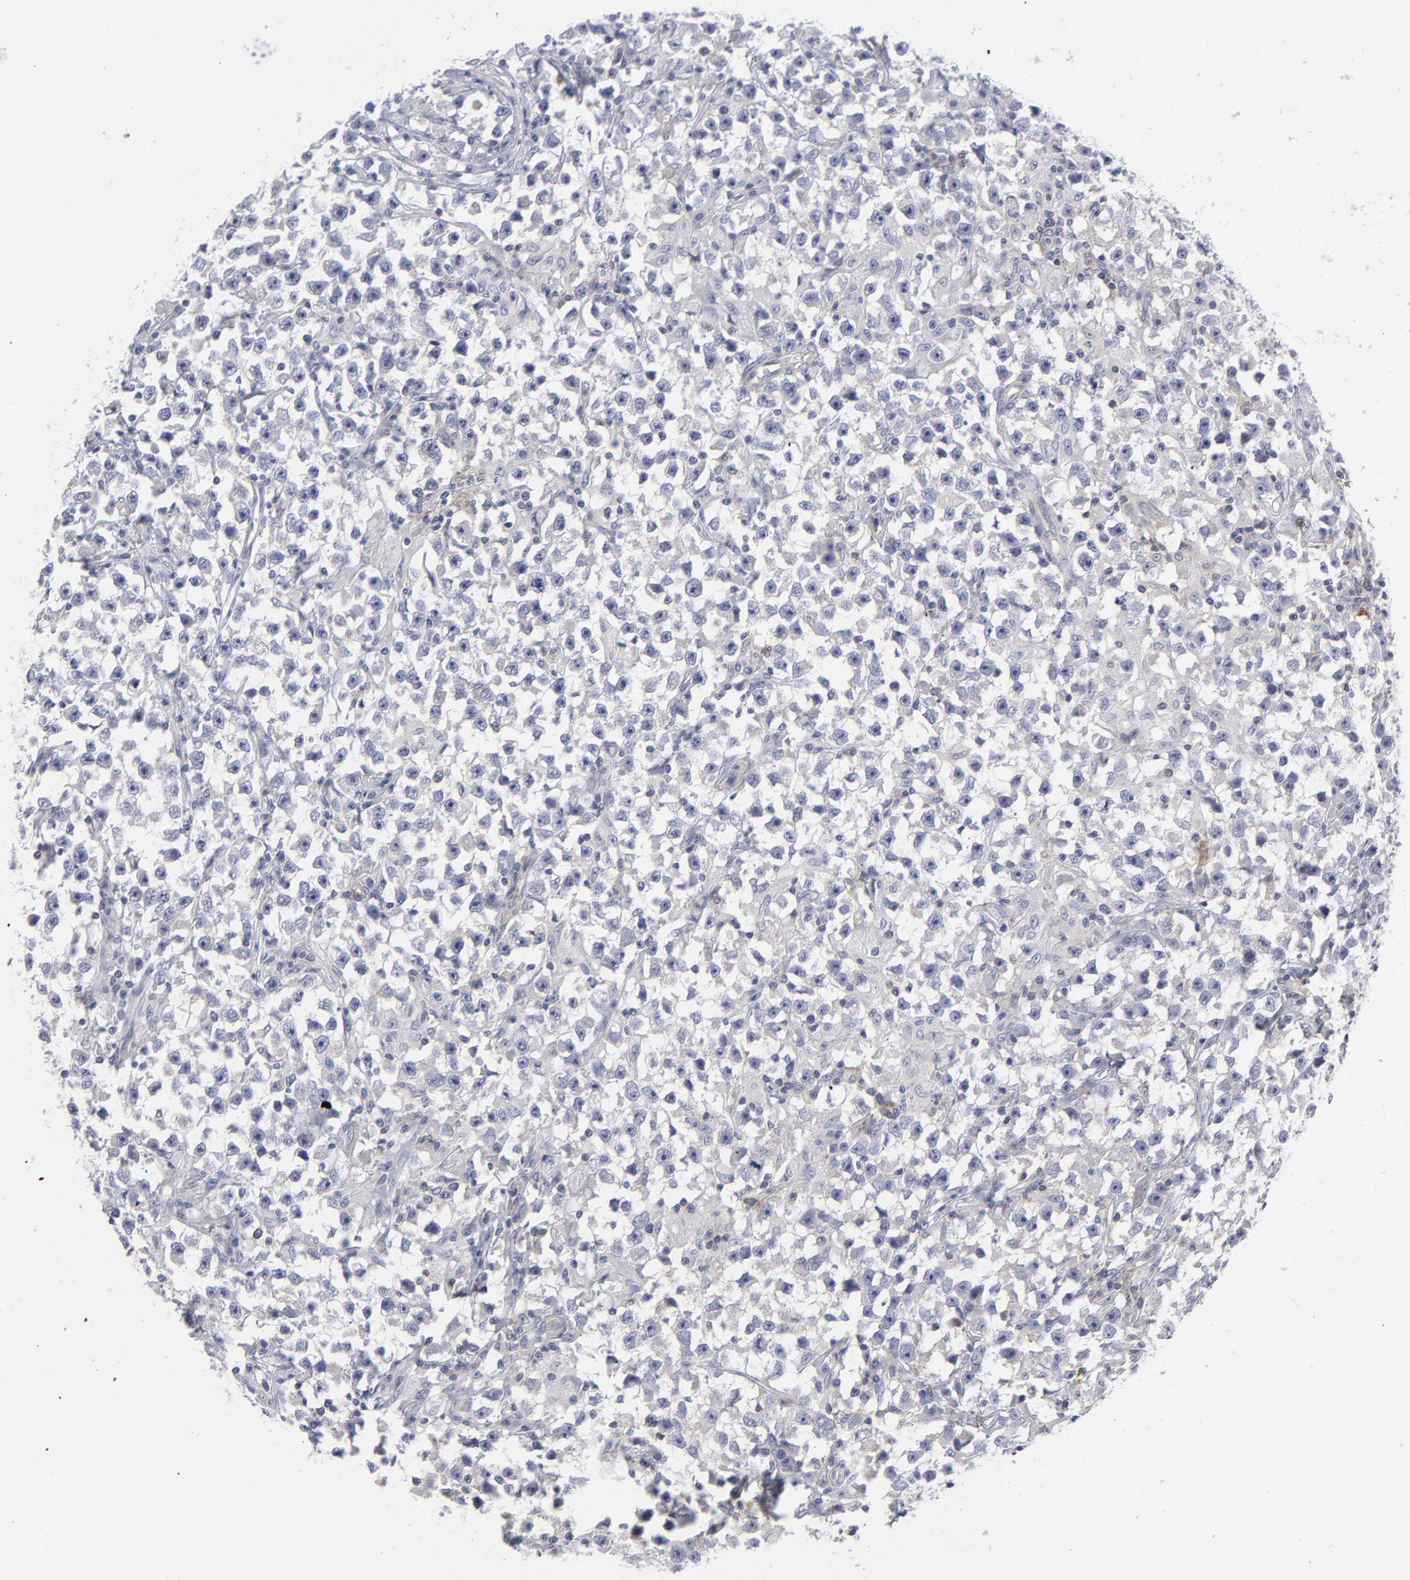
{"staining": {"intensity": "negative", "quantity": "none", "location": "none"}, "tissue": "testis cancer", "cell_type": "Tumor cells", "image_type": "cancer", "snomed": [{"axis": "morphology", "description": "Seminoma, NOS"}, {"axis": "topography", "description": "Testis"}], "caption": "This photomicrograph is of testis cancer (seminoma) stained with immunohistochemistry to label a protein in brown with the nuclei are counter-stained blue. There is no positivity in tumor cells.", "gene": "NFKBIA", "patient": {"sex": "male", "age": 33}}